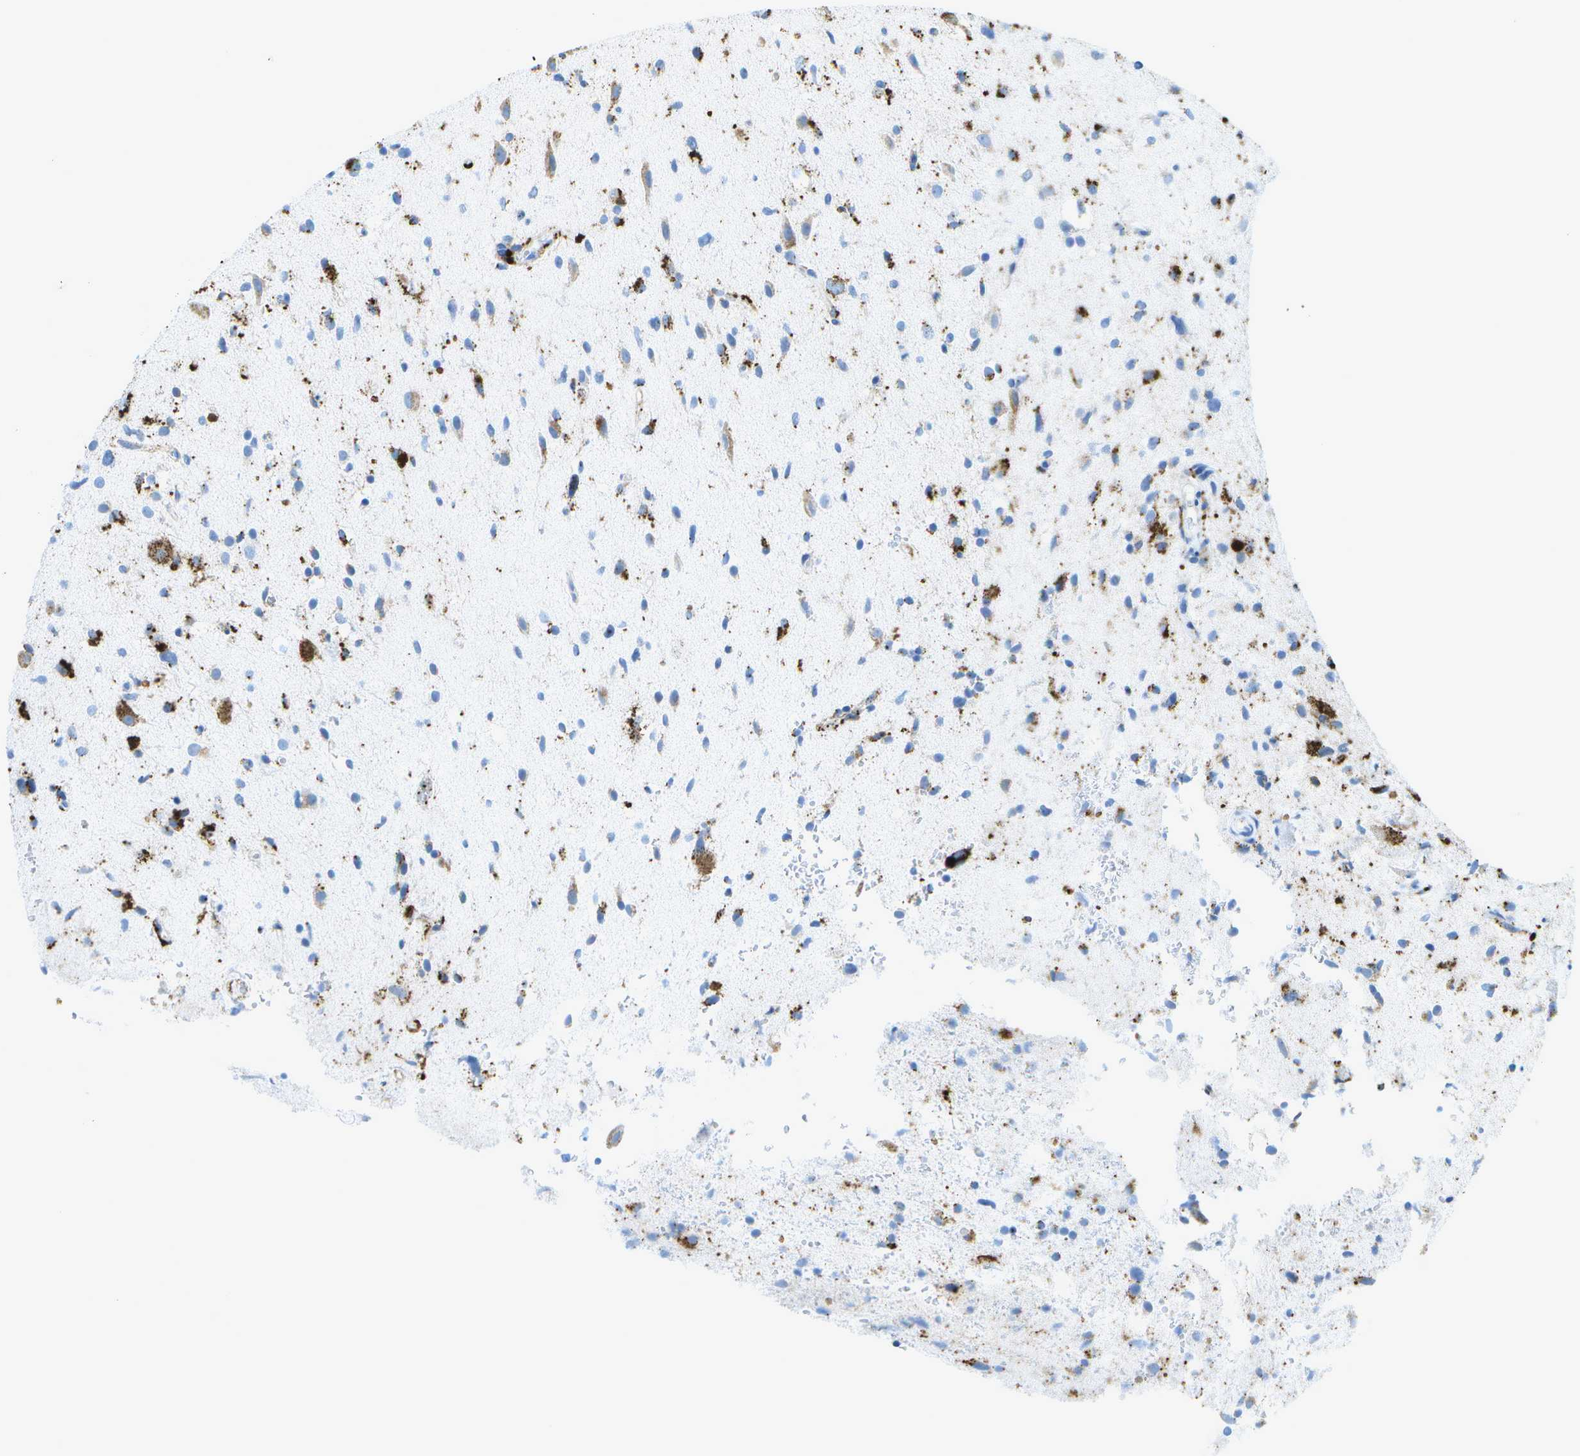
{"staining": {"intensity": "moderate", "quantity": "25%-75%", "location": "cytoplasmic/membranous"}, "tissue": "glioma", "cell_type": "Tumor cells", "image_type": "cancer", "snomed": [{"axis": "morphology", "description": "Glioma, malignant, High grade"}, {"axis": "topography", "description": "Brain"}], "caption": "A histopathology image showing moderate cytoplasmic/membranous positivity in about 25%-75% of tumor cells in glioma, as visualized by brown immunohistochemical staining.", "gene": "PRCP", "patient": {"sex": "male", "age": 33}}